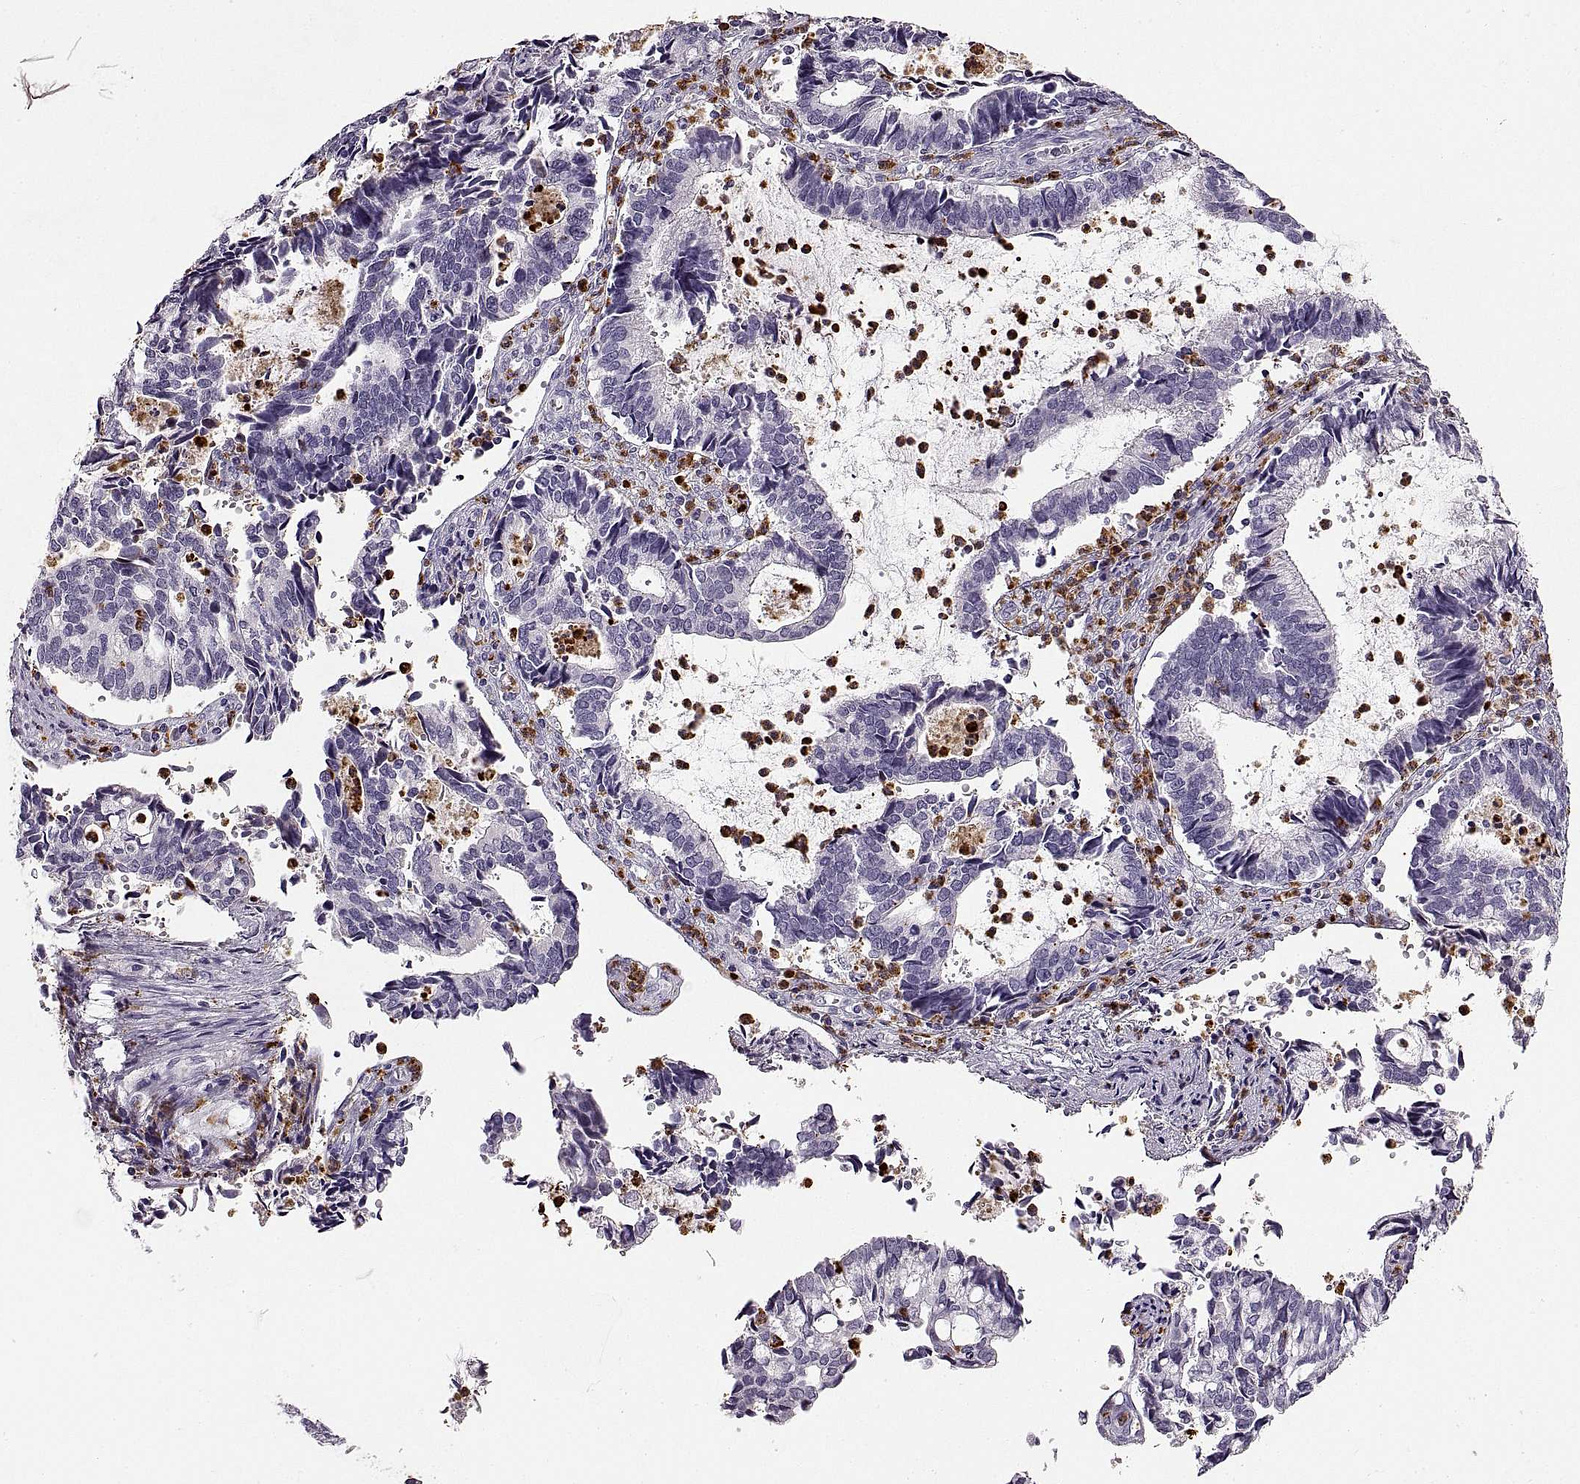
{"staining": {"intensity": "negative", "quantity": "none", "location": "none"}, "tissue": "cervical cancer", "cell_type": "Tumor cells", "image_type": "cancer", "snomed": [{"axis": "morphology", "description": "Adenocarcinoma, NOS"}, {"axis": "topography", "description": "Cervix"}], "caption": "Tumor cells are negative for brown protein staining in adenocarcinoma (cervical). Nuclei are stained in blue.", "gene": "MILR1", "patient": {"sex": "female", "age": 42}}